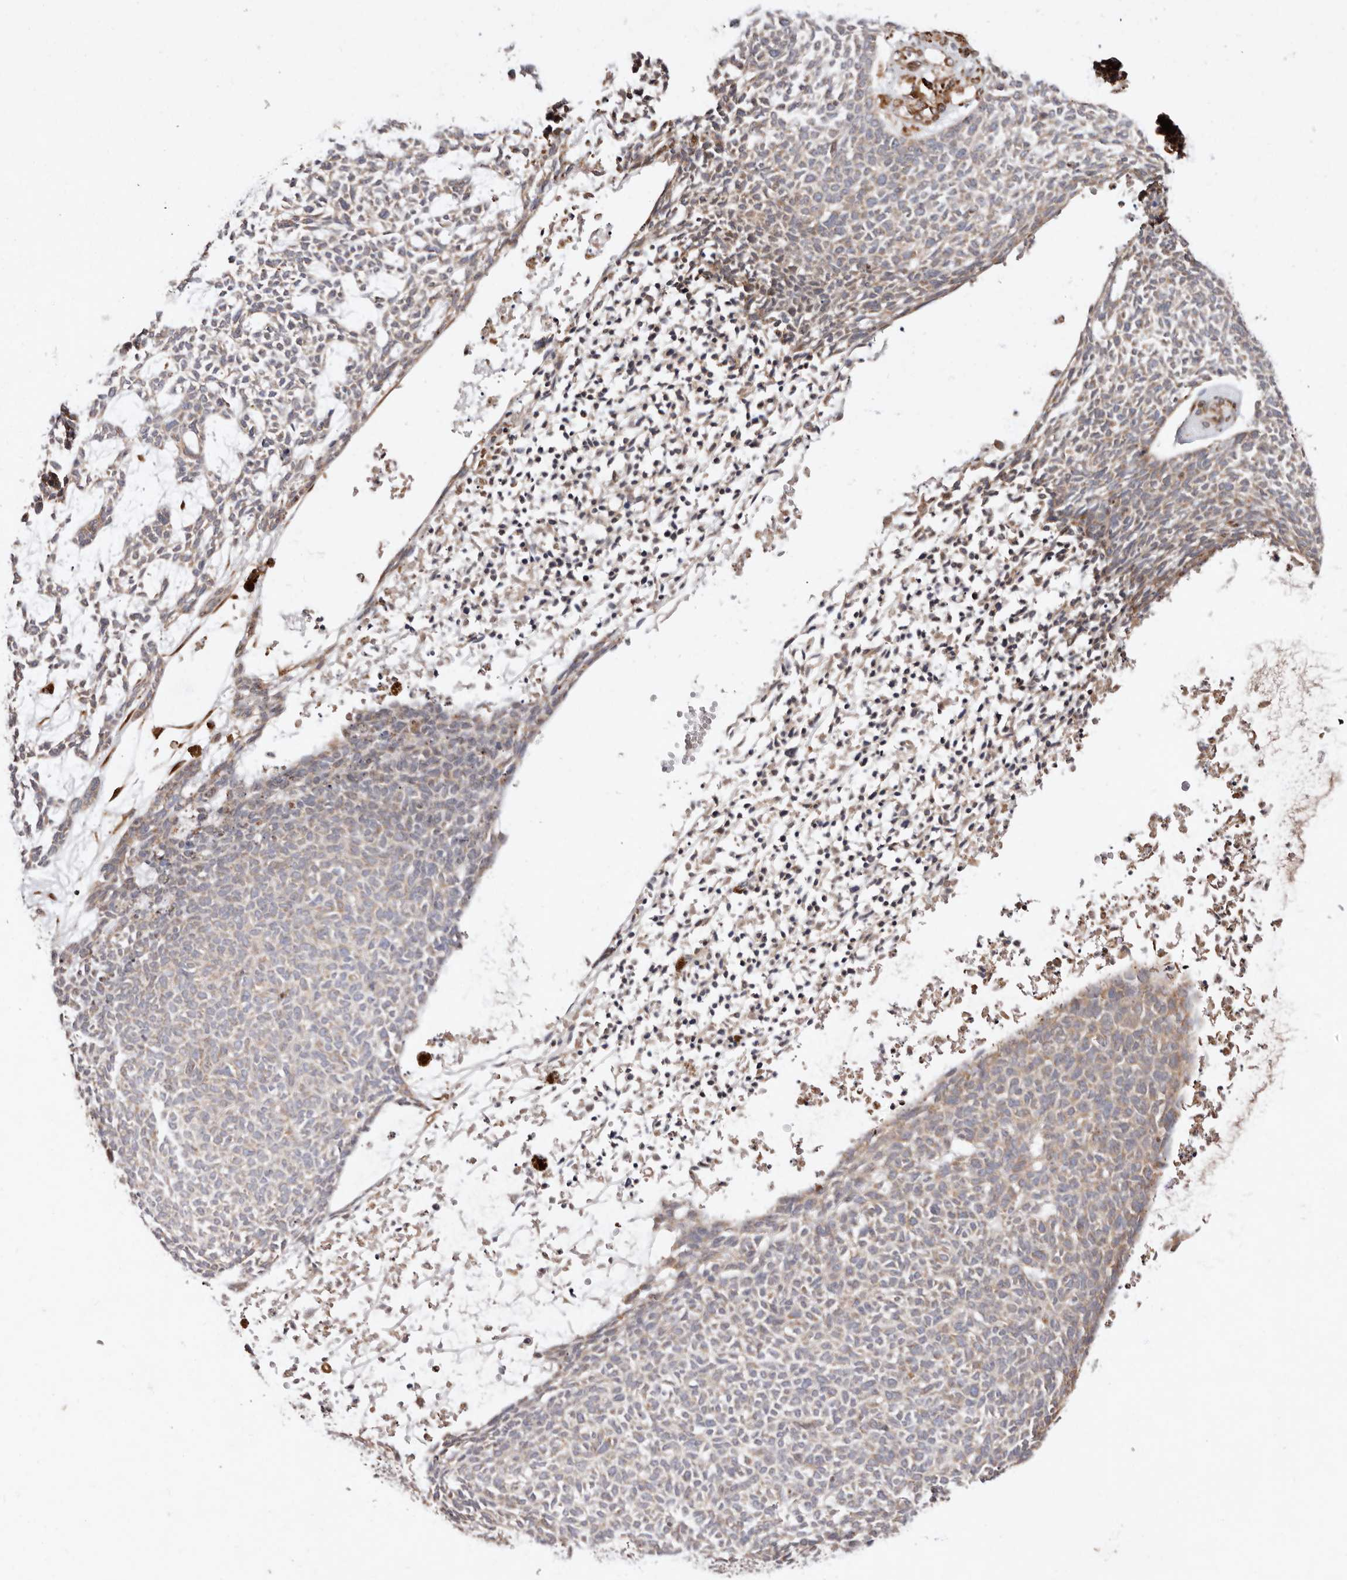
{"staining": {"intensity": "weak", "quantity": "<25%", "location": "cytoplasmic/membranous"}, "tissue": "skin cancer", "cell_type": "Tumor cells", "image_type": "cancer", "snomed": [{"axis": "morphology", "description": "Basal cell carcinoma"}, {"axis": "topography", "description": "Skin"}], "caption": "Skin cancer (basal cell carcinoma) stained for a protein using immunohistochemistry (IHC) displays no positivity tumor cells.", "gene": "SERPINH1", "patient": {"sex": "female", "age": 84}}